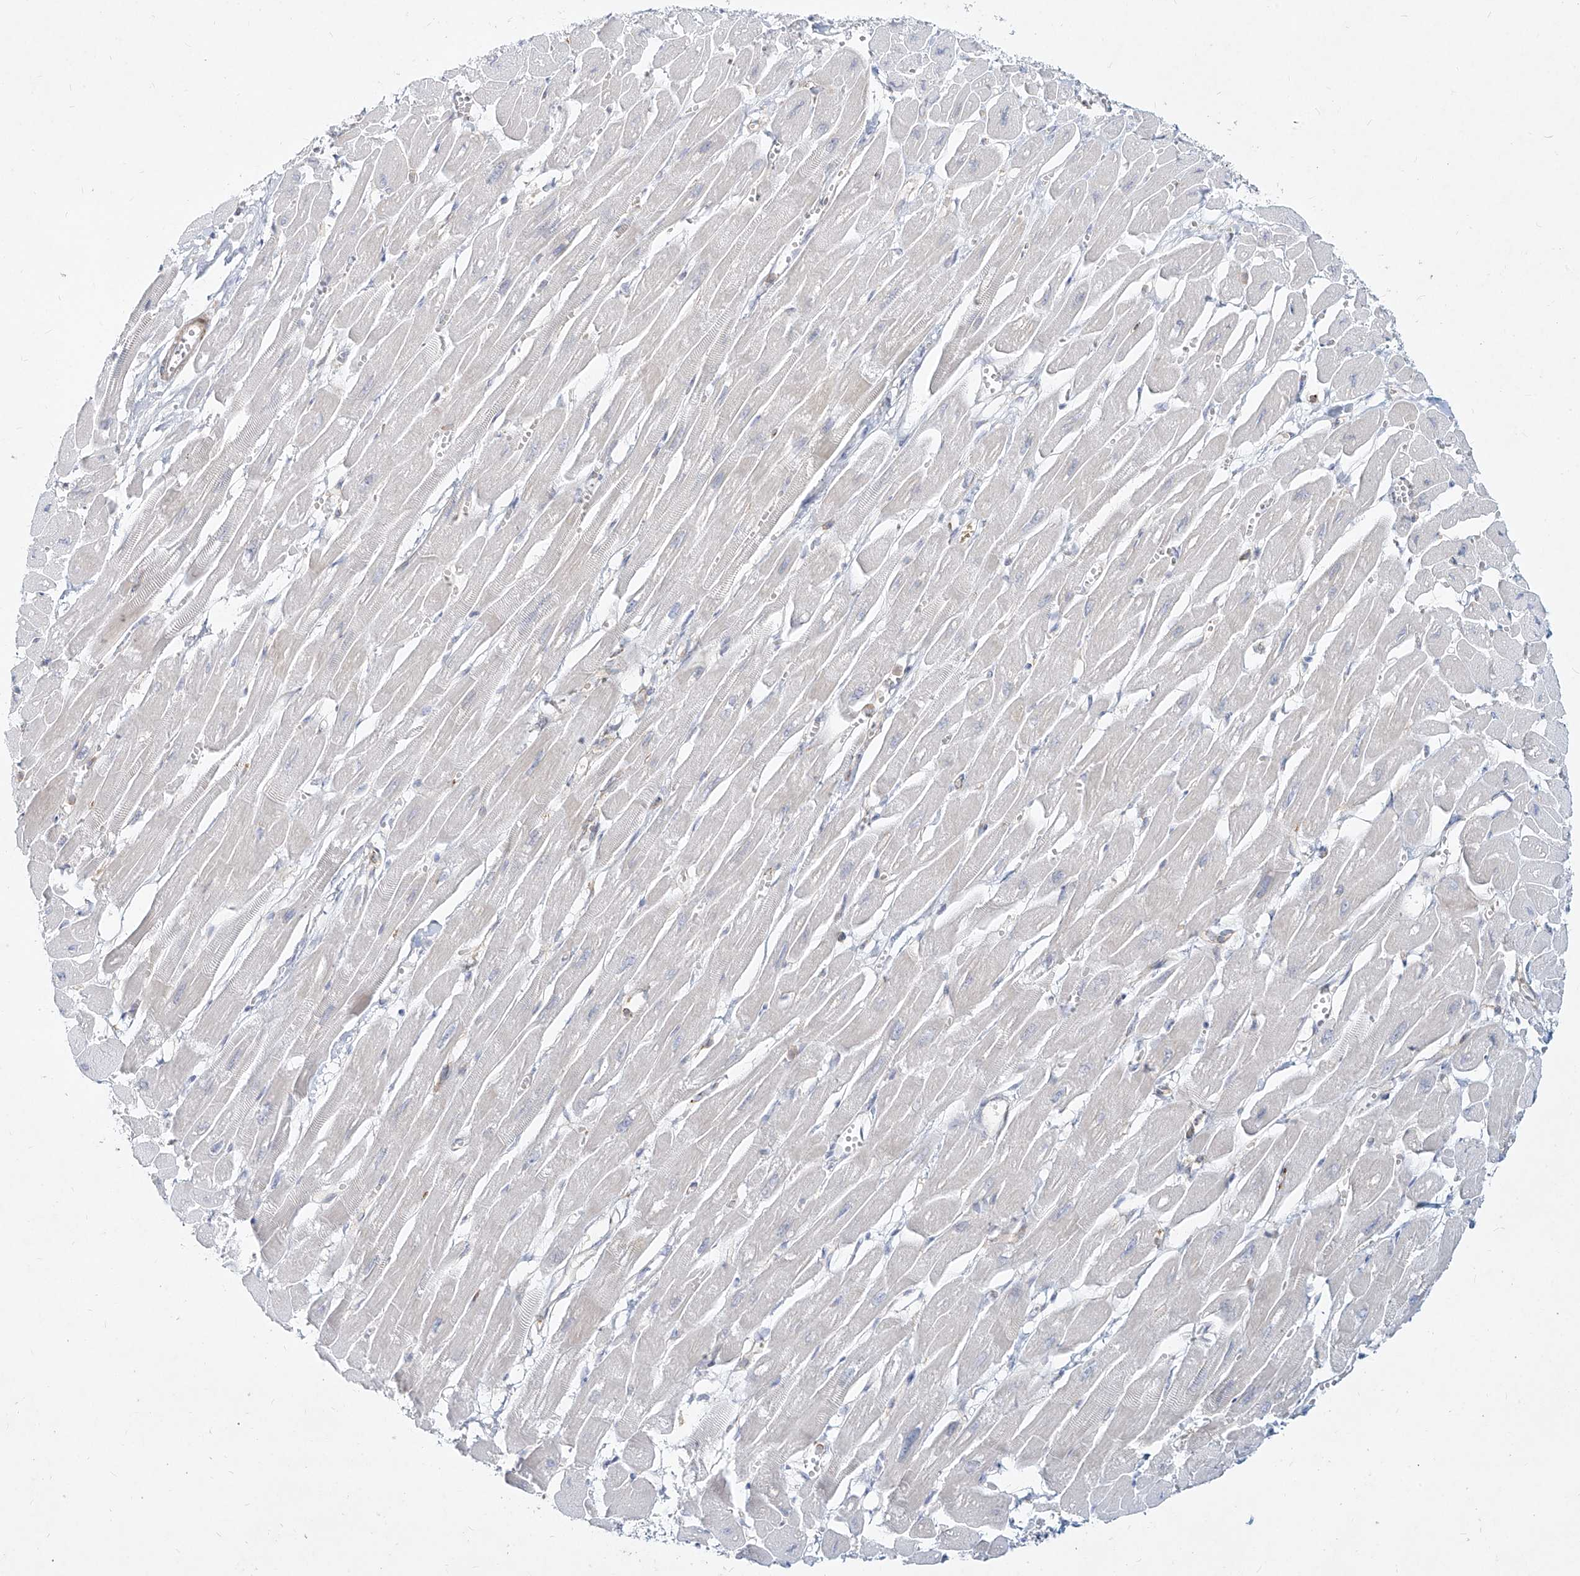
{"staining": {"intensity": "negative", "quantity": "none", "location": "none"}, "tissue": "heart muscle", "cell_type": "Cardiomyocytes", "image_type": "normal", "snomed": [{"axis": "morphology", "description": "Normal tissue, NOS"}, {"axis": "topography", "description": "Heart"}], "caption": "Heart muscle stained for a protein using immunohistochemistry (IHC) exhibits no positivity cardiomyocytes.", "gene": "SLC2A12", "patient": {"sex": "female", "age": 54}}